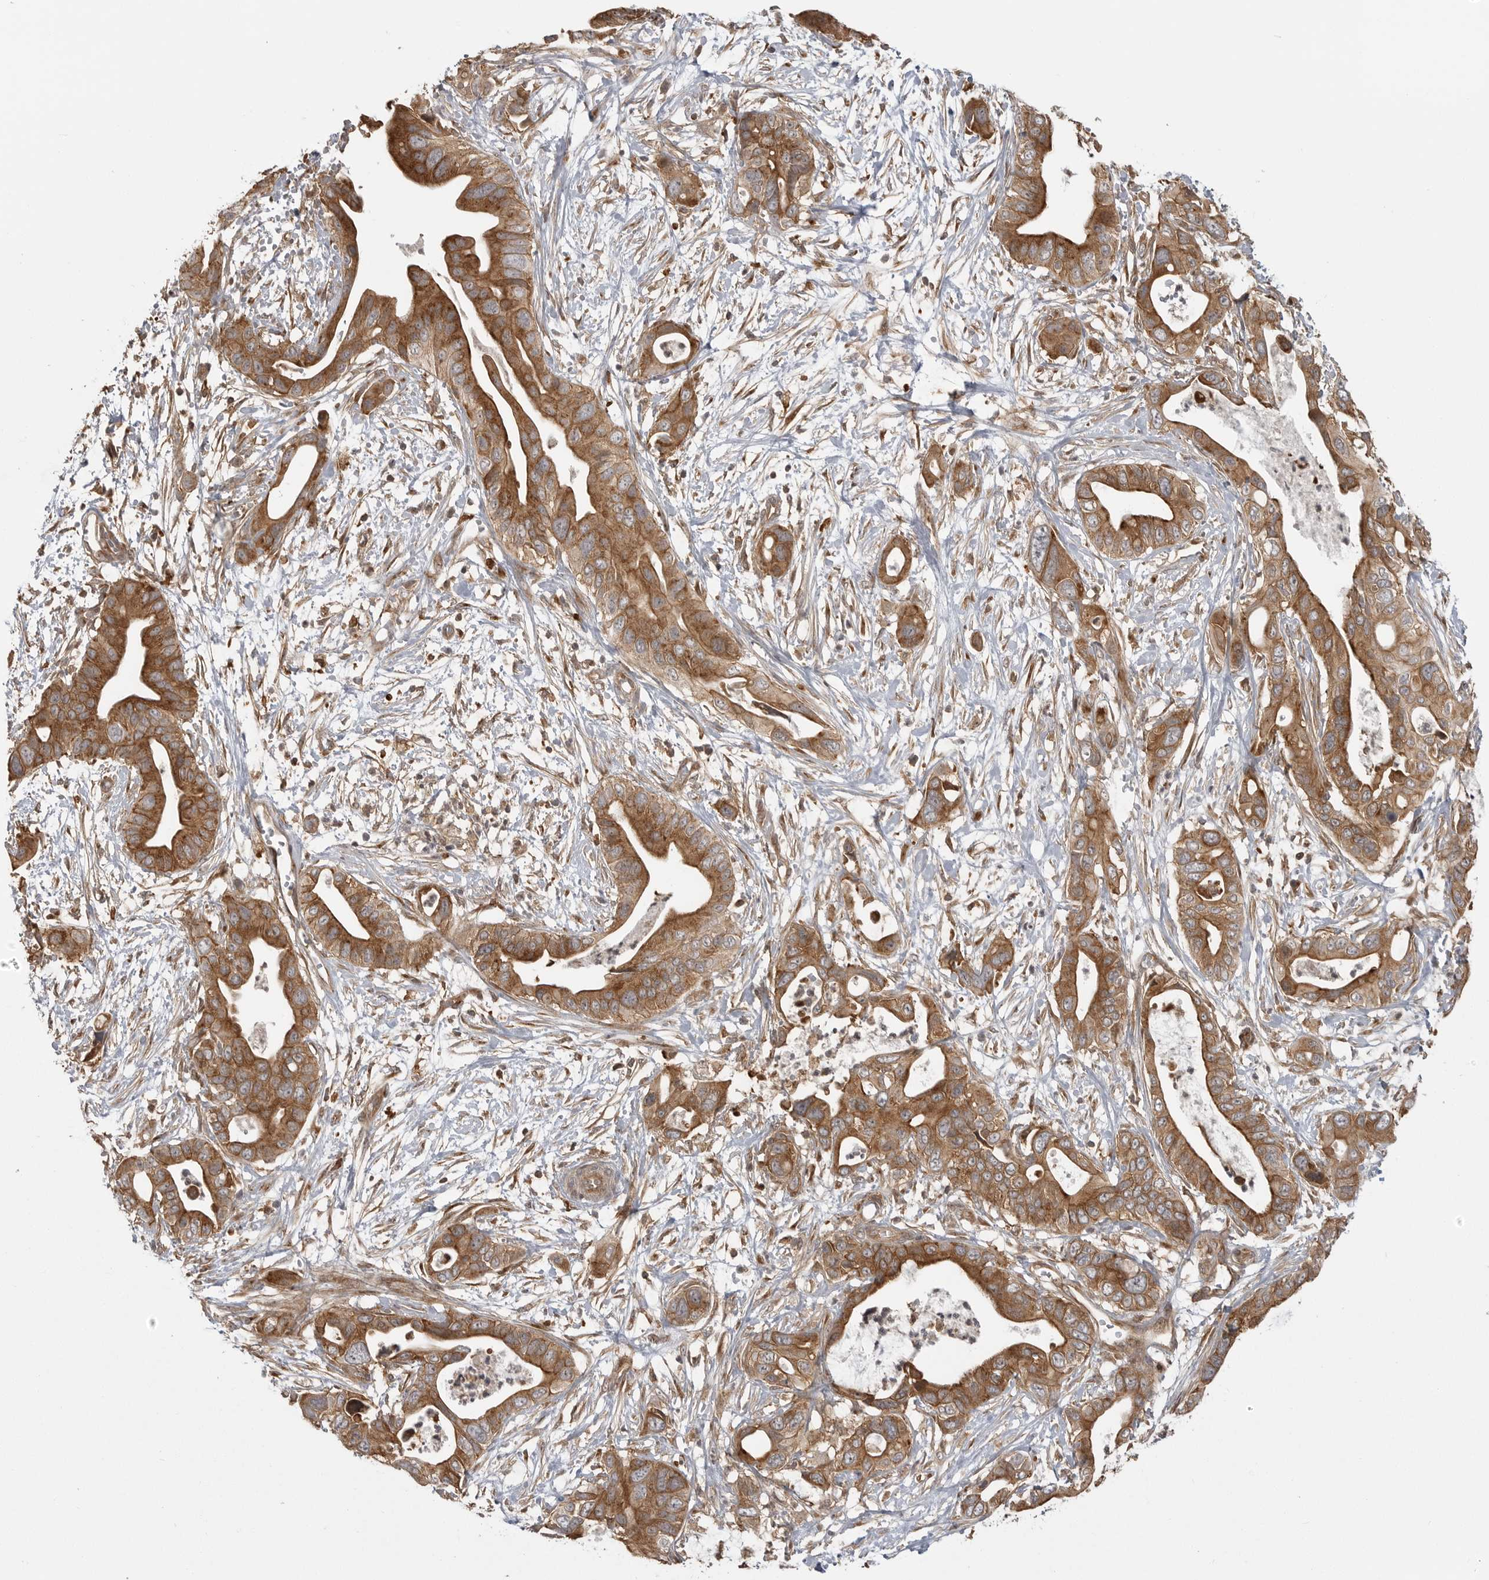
{"staining": {"intensity": "moderate", "quantity": ">75%", "location": "cytoplasmic/membranous"}, "tissue": "pancreatic cancer", "cell_type": "Tumor cells", "image_type": "cancer", "snomed": [{"axis": "morphology", "description": "Adenocarcinoma, NOS"}, {"axis": "topography", "description": "Pancreas"}], "caption": "Approximately >75% of tumor cells in human pancreatic adenocarcinoma show moderate cytoplasmic/membranous protein expression as visualized by brown immunohistochemical staining.", "gene": "FAT3", "patient": {"sex": "male", "age": 66}}